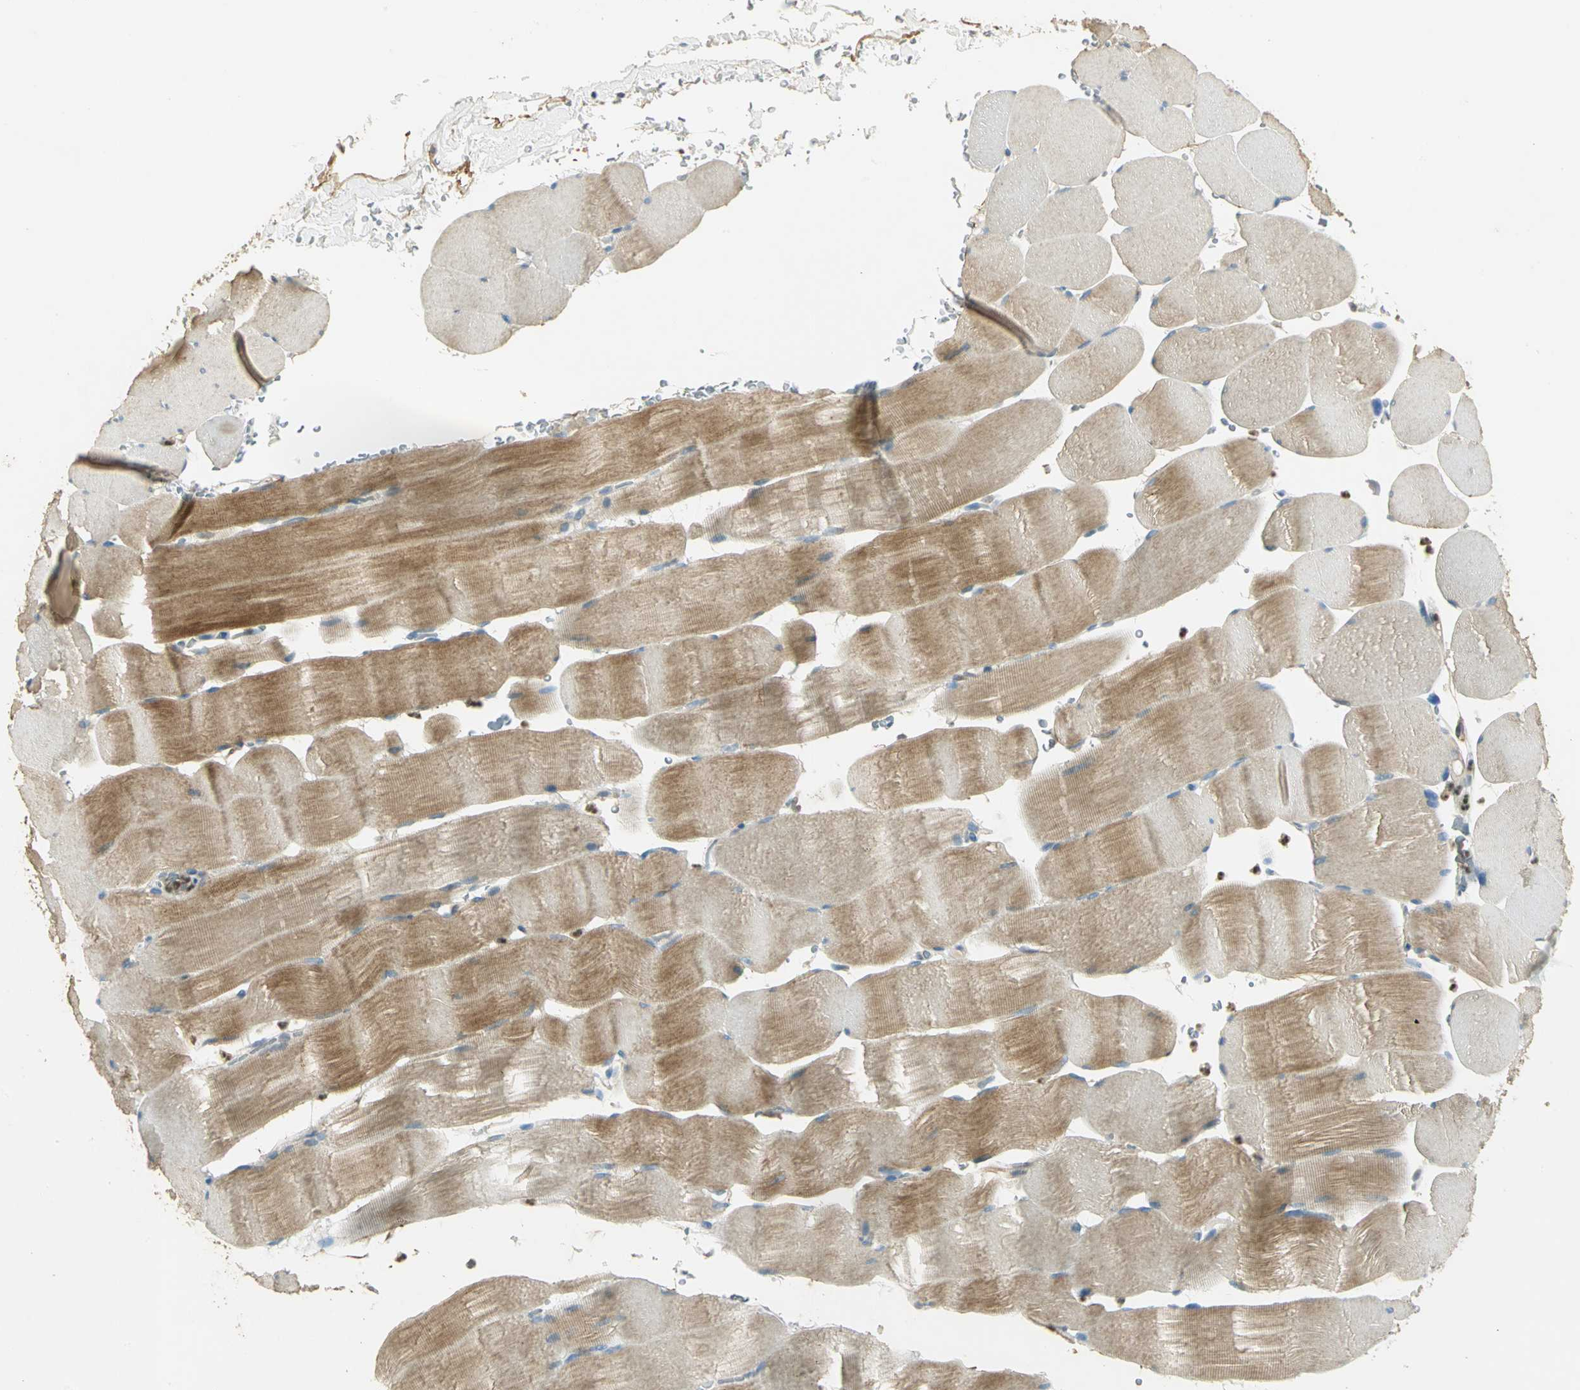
{"staining": {"intensity": "moderate", "quantity": "25%-75%", "location": "cytoplasmic/membranous"}, "tissue": "skeletal muscle", "cell_type": "Myocytes", "image_type": "normal", "snomed": [{"axis": "morphology", "description": "Normal tissue, NOS"}, {"axis": "topography", "description": "Skeletal muscle"}], "caption": "DAB (3,3'-diaminobenzidine) immunohistochemical staining of normal skeletal muscle displays moderate cytoplasmic/membranous protein staining in approximately 25%-75% of myocytes.", "gene": "BIRC2", "patient": {"sex": "male", "age": 62}}